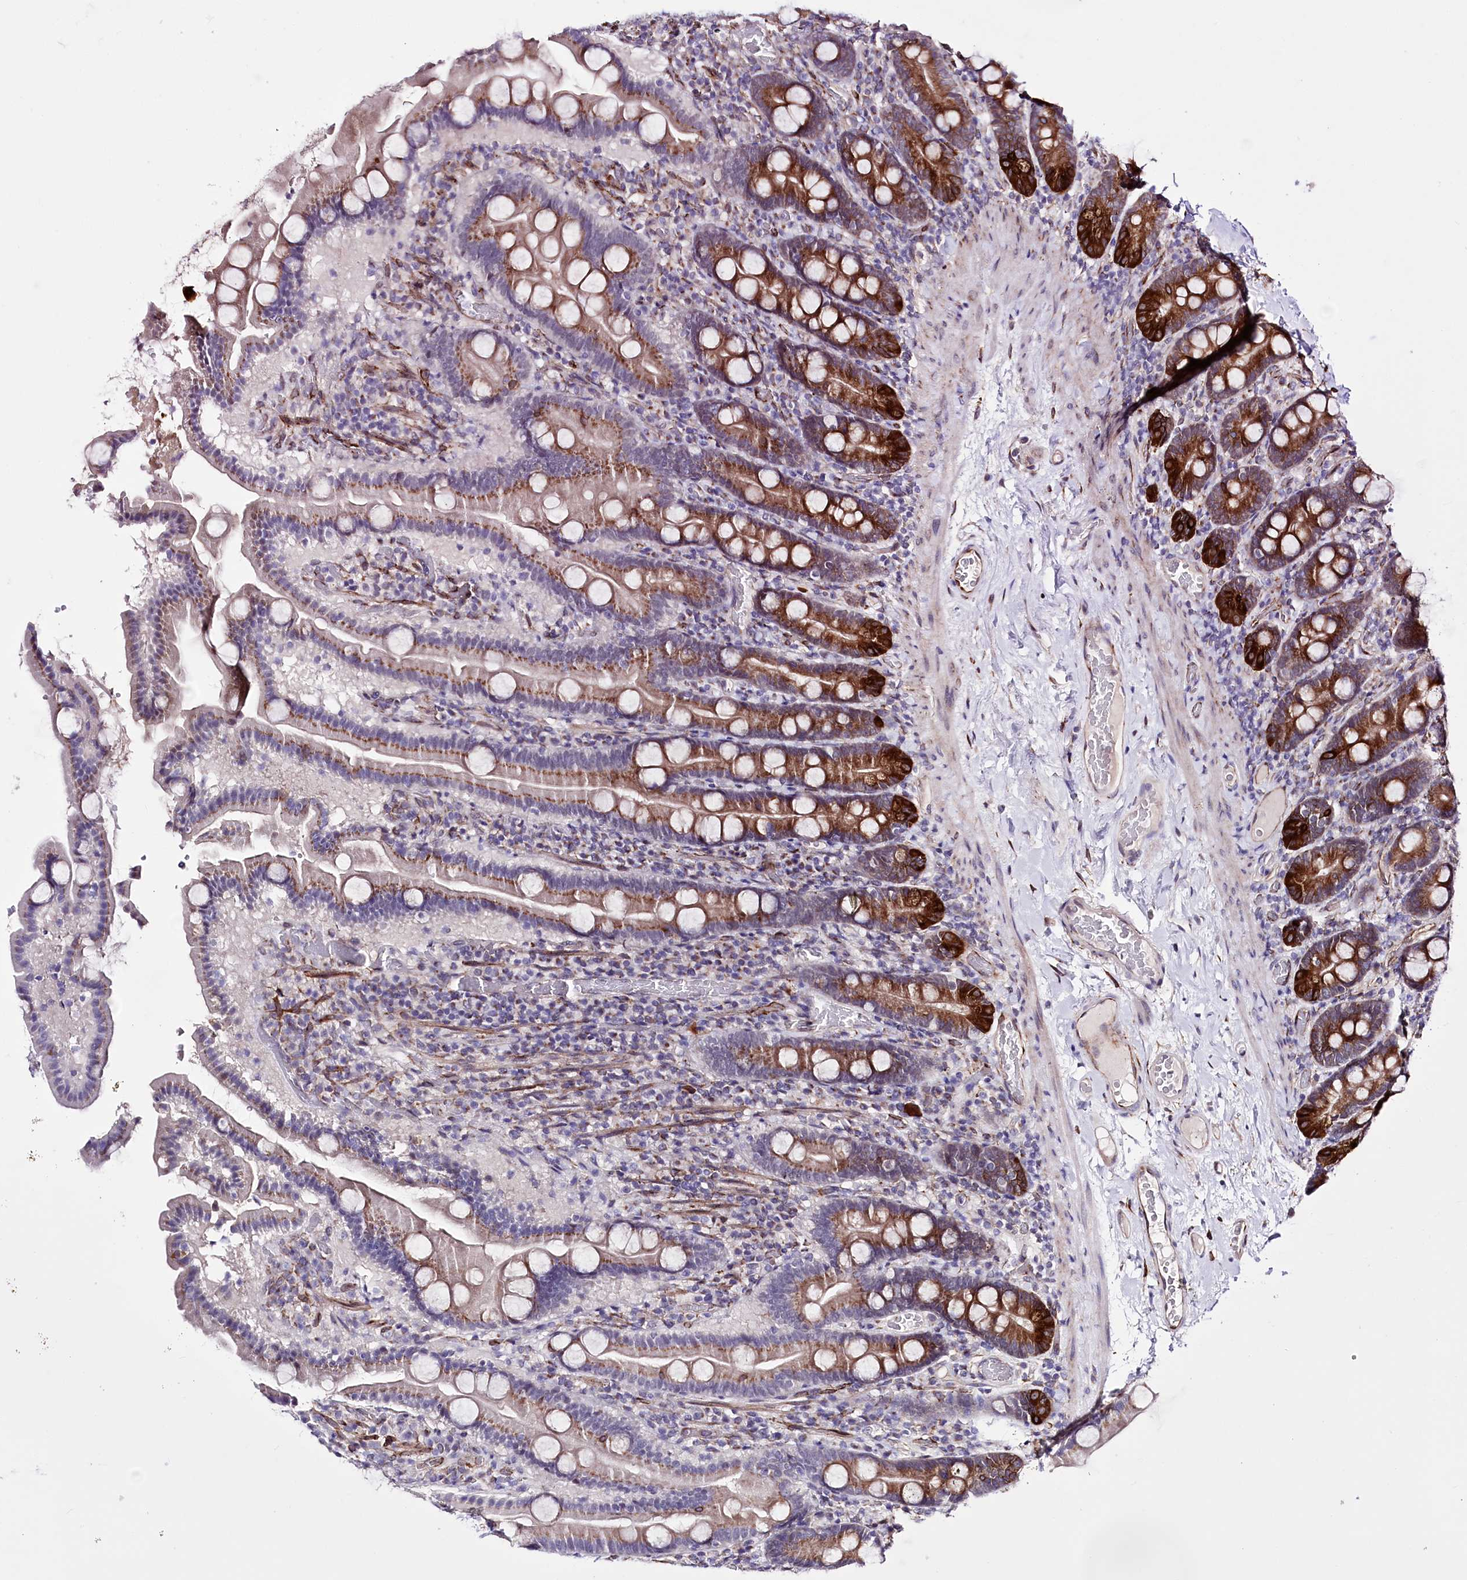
{"staining": {"intensity": "strong", "quantity": "25%-75%", "location": "cytoplasmic/membranous"}, "tissue": "duodenum", "cell_type": "Glandular cells", "image_type": "normal", "snomed": [{"axis": "morphology", "description": "Normal tissue, NOS"}, {"axis": "topography", "description": "Duodenum"}], "caption": "IHC staining of benign duodenum, which displays high levels of strong cytoplasmic/membranous expression in about 25%-75% of glandular cells indicating strong cytoplasmic/membranous protein positivity. The staining was performed using DAB (3,3'-diaminobenzidine) (brown) for protein detection and nuclei were counterstained in hematoxylin (blue).", "gene": "WWC1", "patient": {"sex": "male", "age": 55}}